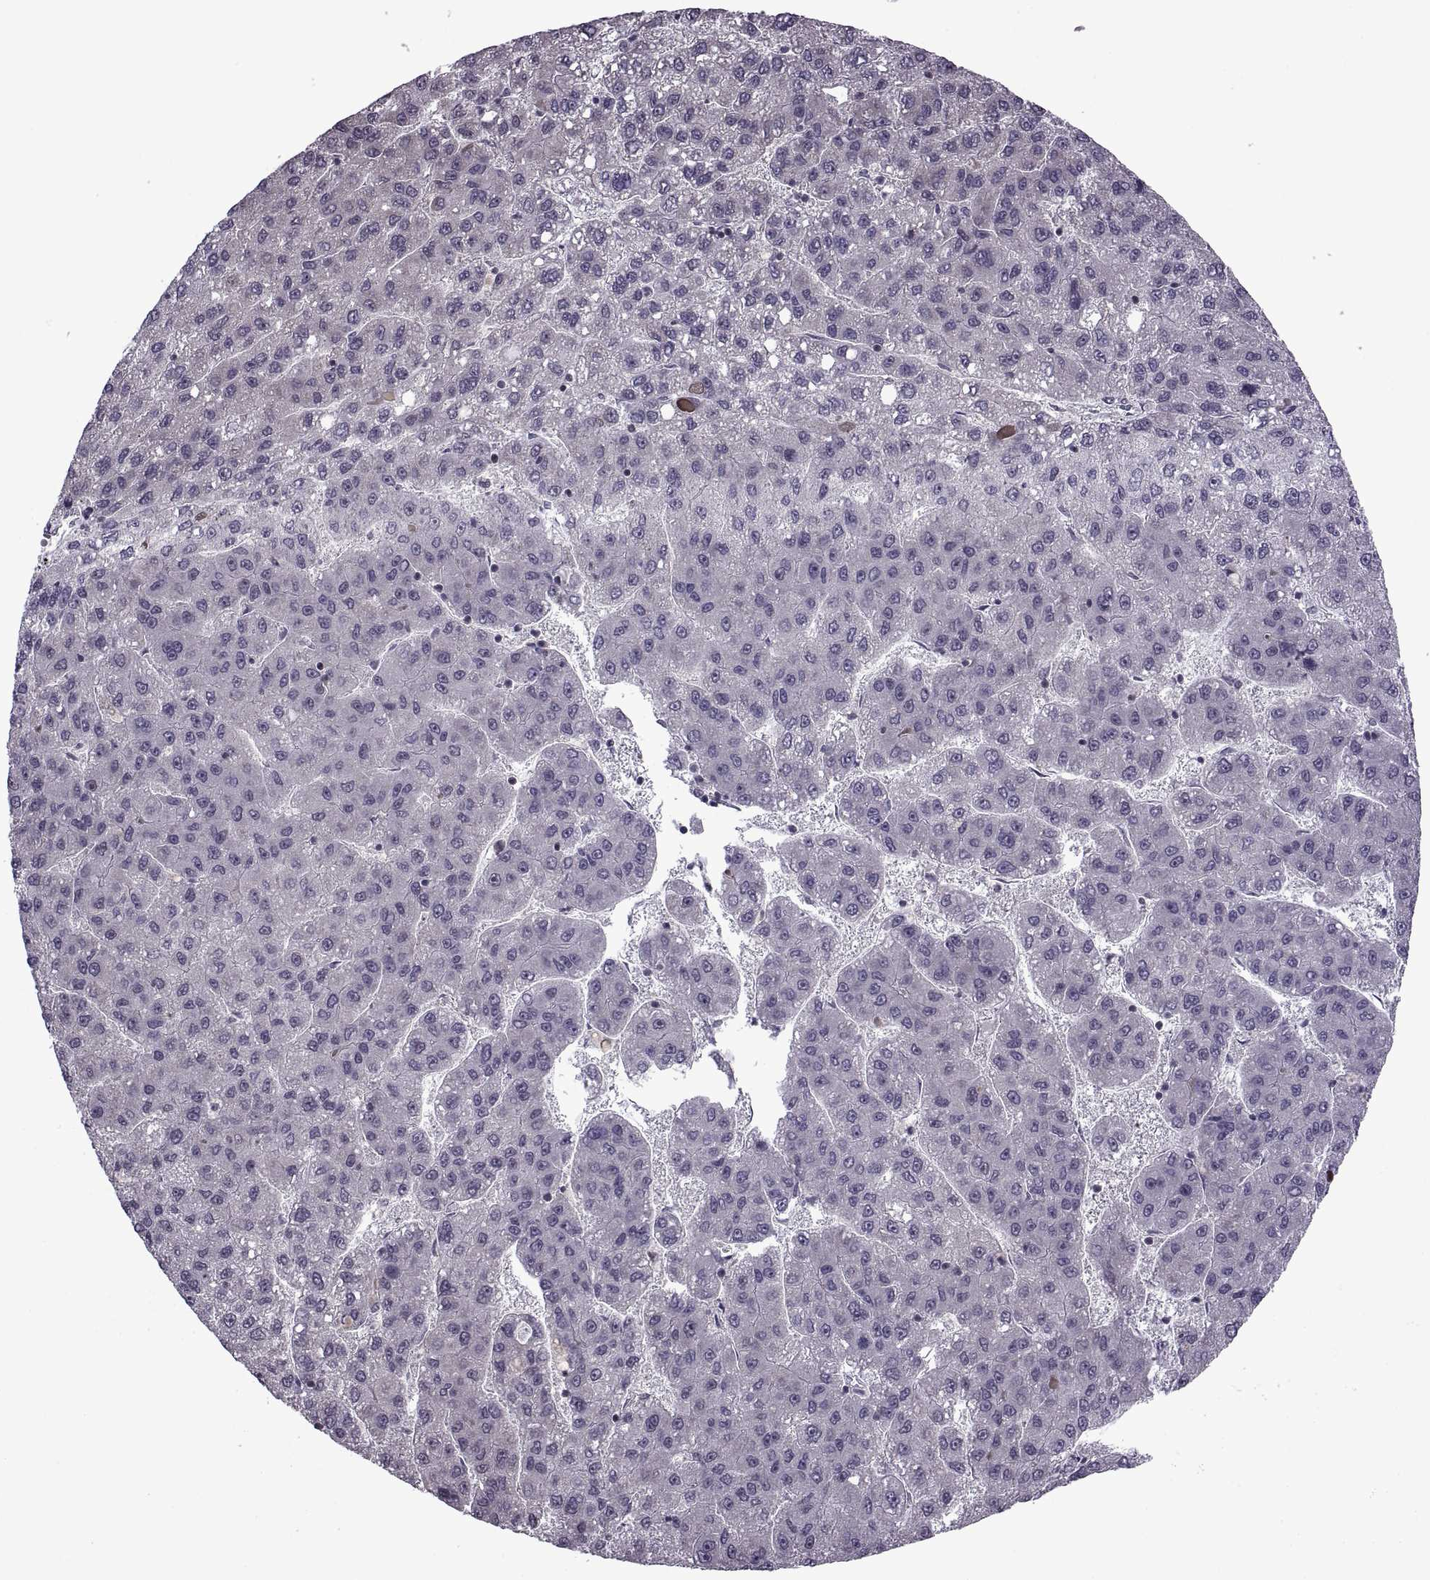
{"staining": {"intensity": "negative", "quantity": "none", "location": "none"}, "tissue": "liver cancer", "cell_type": "Tumor cells", "image_type": "cancer", "snomed": [{"axis": "morphology", "description": "Carcinoma, Hepatocellular, NOS"}, {"axis": "topography", "description": "Liver"}], "caption": "This photomicrograph is of liver cancer (hepatocellular carcinoma) stained with immunohistochemistry (IHC) to label a protein in brown with the nuclei are counter-stained blue. There is no staining in tumor cells.", "gene": "INTS3", "patient": {"sex": "female", "age": 82}}